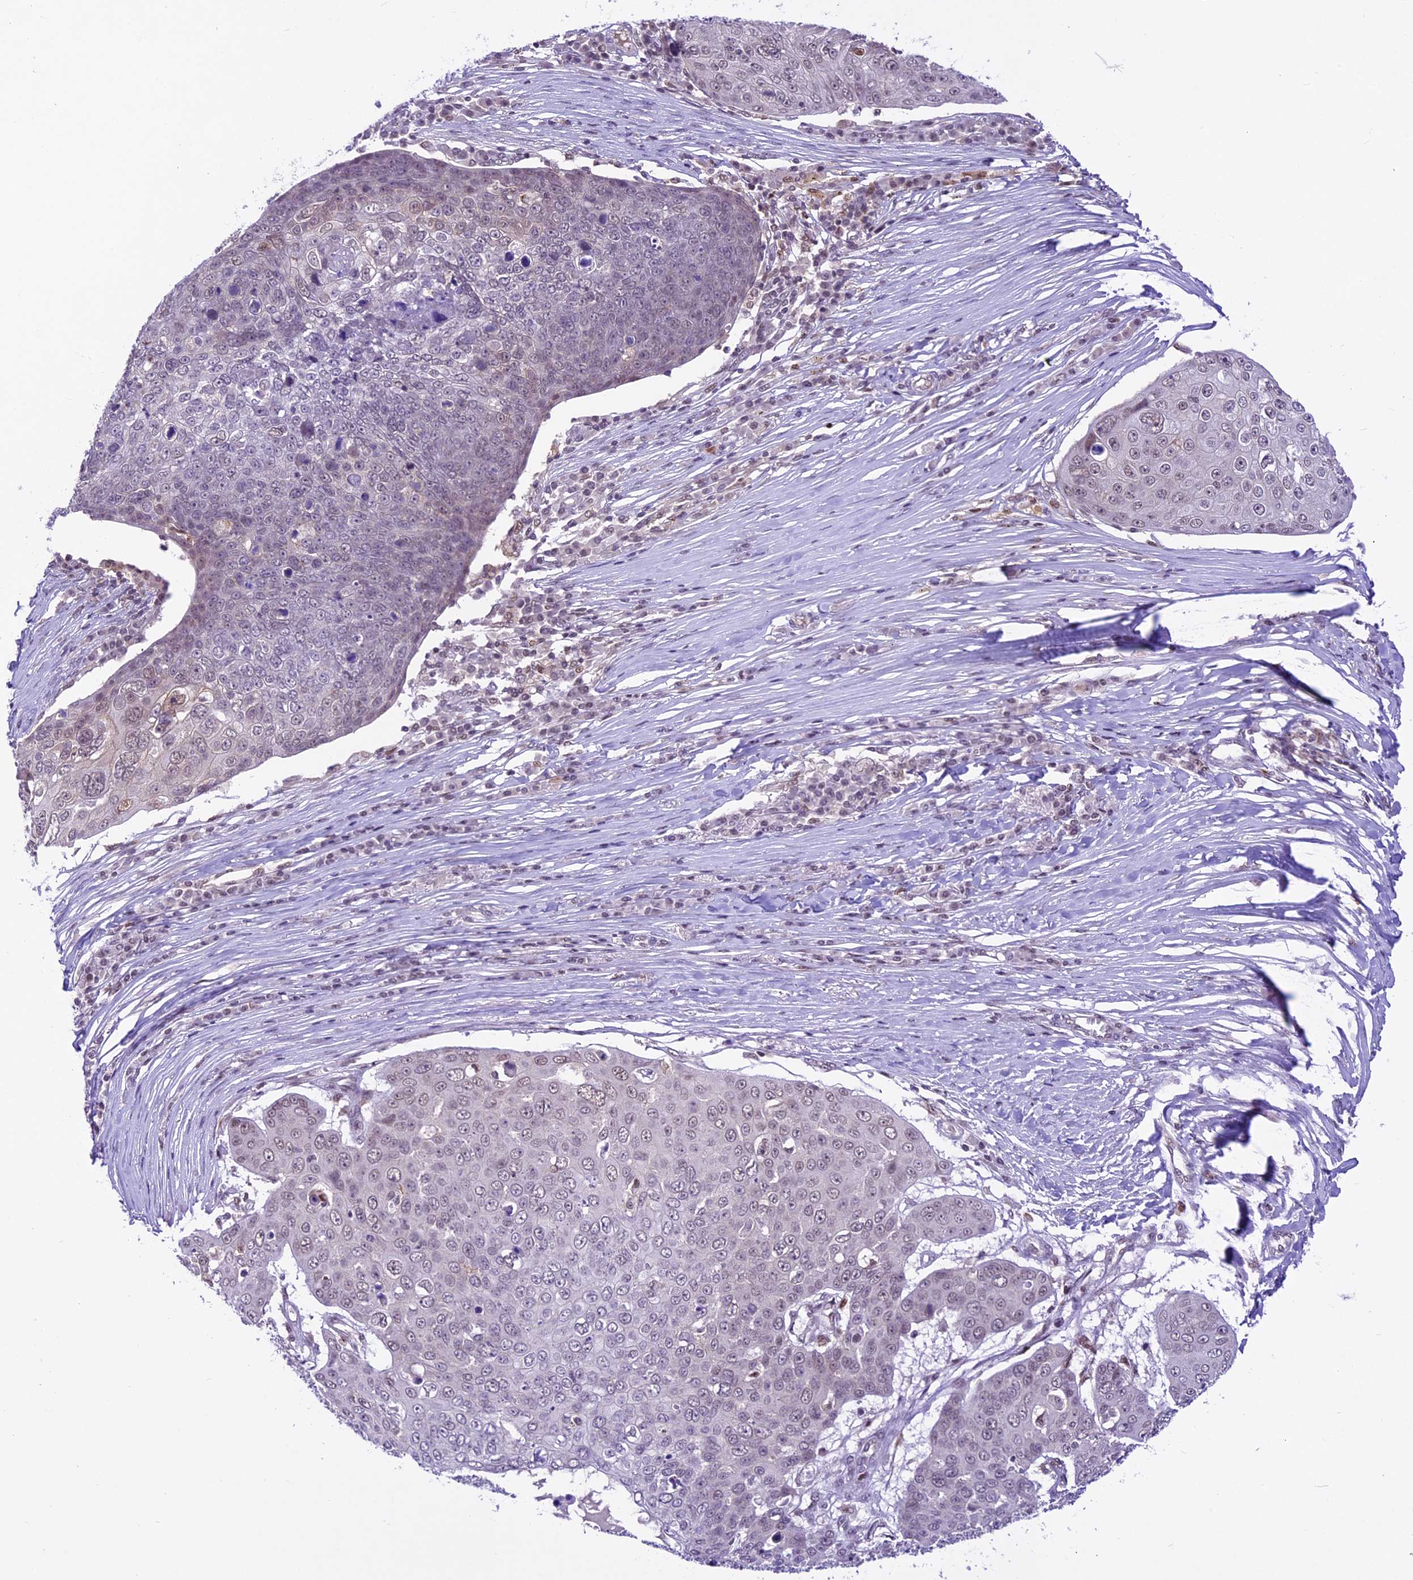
{"staining": {"intensity": "weak", "quantity": "<25%", "location": "nuclear"}, "tissue": "skin cancer", "cell_type": "Tumor cells", "image_type": "cancer", "snomed": [{"axis": "morphology", "description": "Squamous cell carcinoma, NOS"}, {"axis": "topography", "description": "Skin"}], "caption": "The histopathology image reveals no significant staining in tumor cells of skin cancer.", "gene": "SHKBP1", "patient": {"sex": "male", "age": 71}}